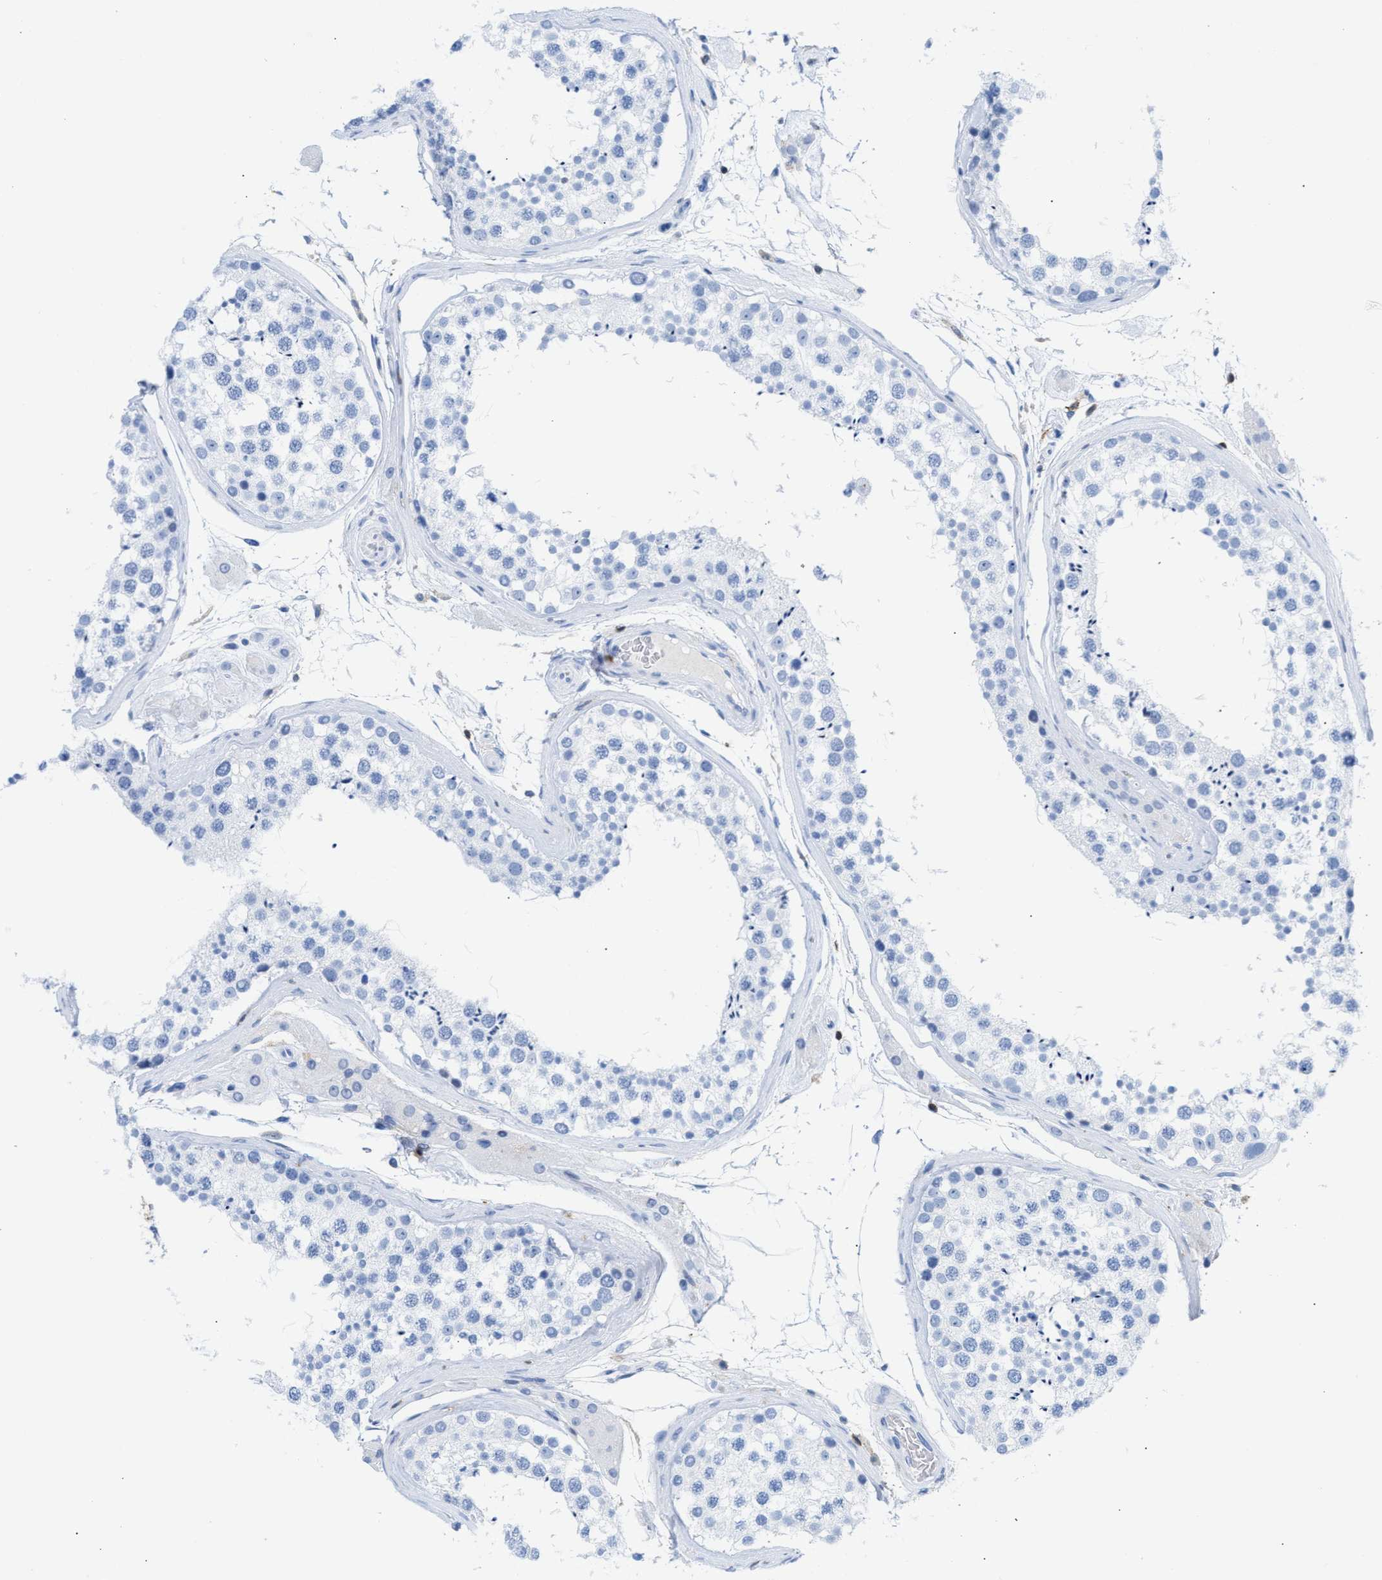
{"staining": {"intensity": "negative", "quantity": "none", "location": "none"}, "tissue": "testis", "cell_type": "Cells in seminiferous ducts", "image_type": "normal", "snomed": [{"axis": "morphology", "description": "Normal tissue, NOS"}, {"axis": "topography", "description": "Testis"}], "caption": "This micrograph is of benign testis stained with immunohistochemistry to label a protein in brown with the nuclei are counter-stained blue. There is no staining in cells in seminiferous ducts.", "gene": "LCP1", "patient": {"sex": "male", "age": 46}}